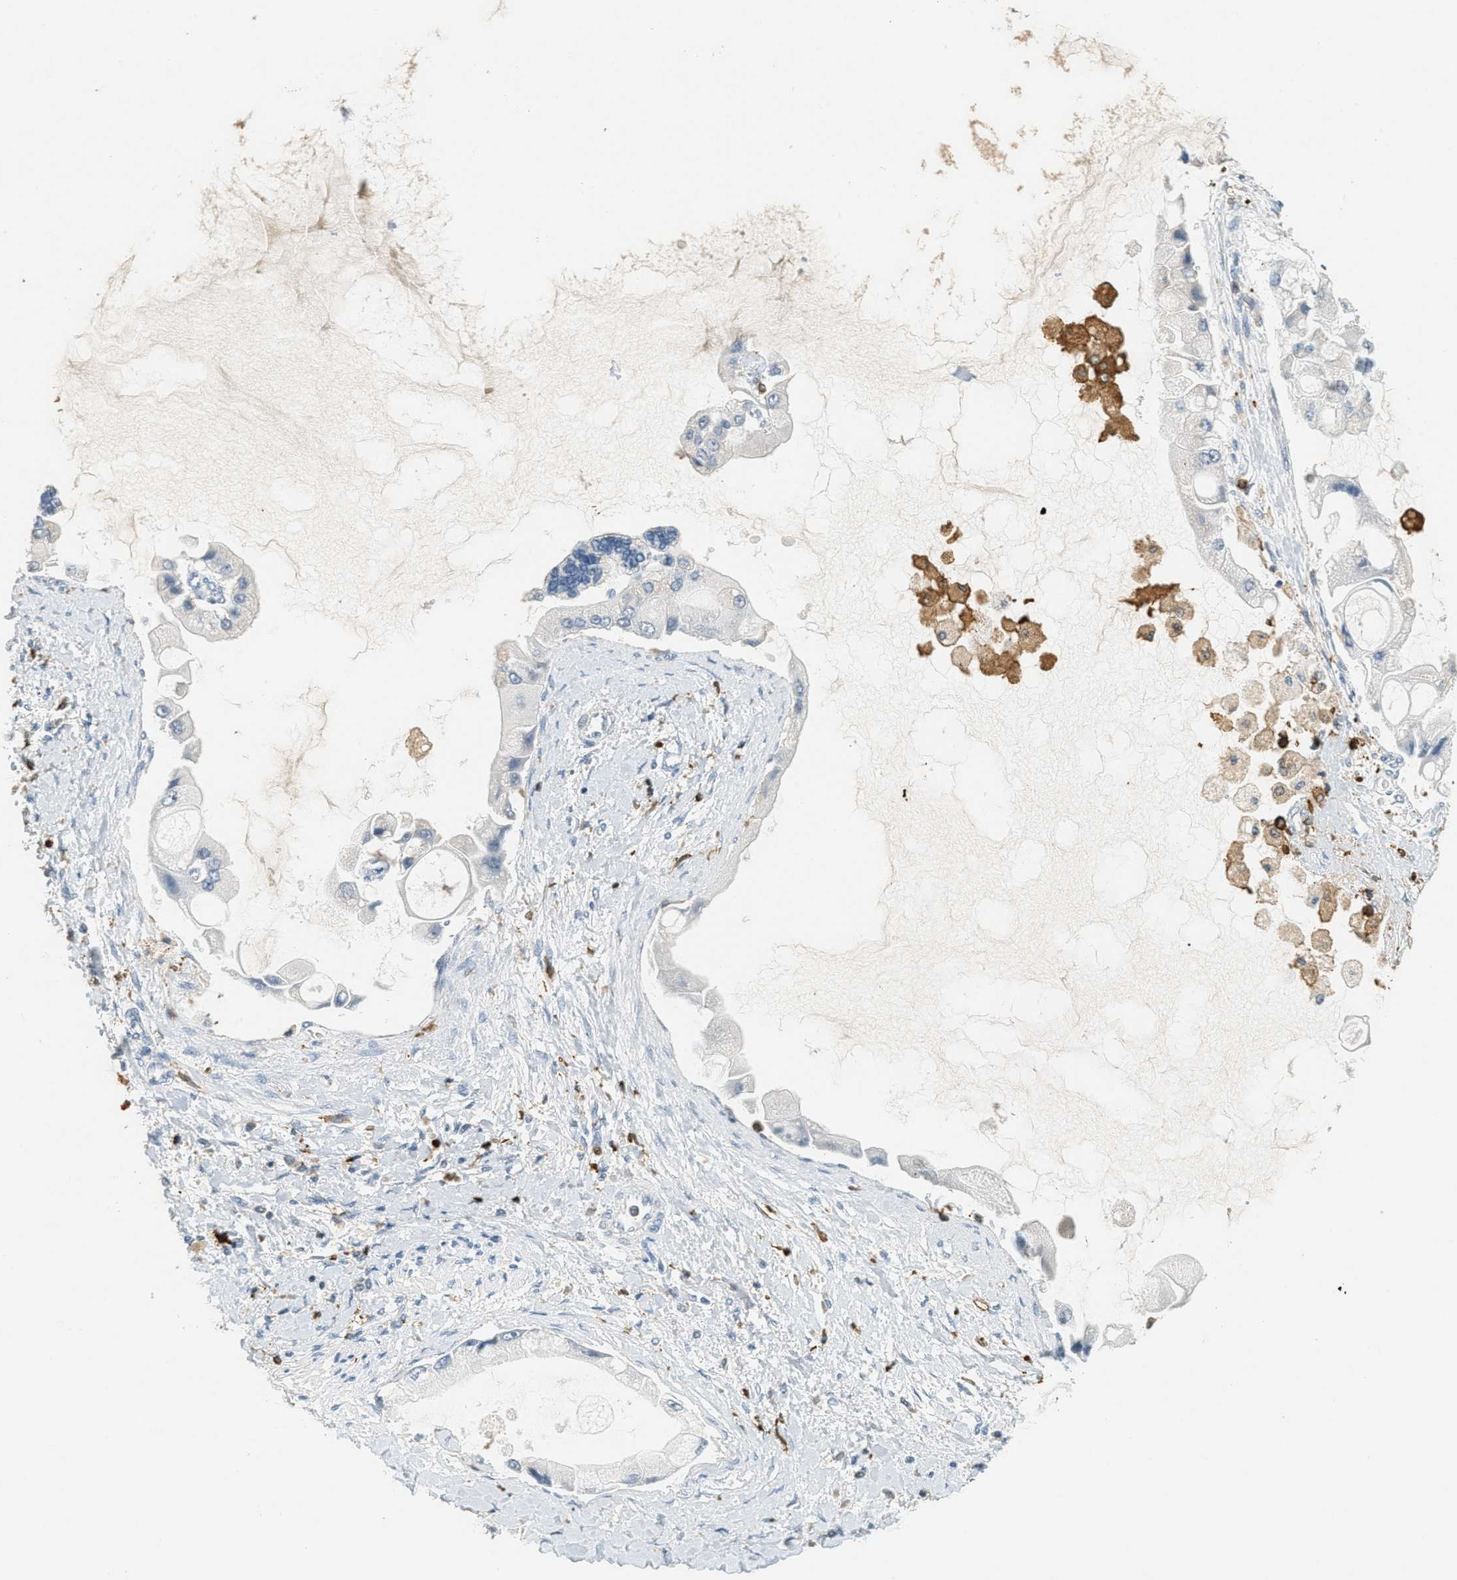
{"staining": {"intensity": "negative", "quantity": "none", "location": "none"}, "tissue": "liver cancer", "cell_type": "Tumor cells", "image_type": "cancer", "snomed": [{"axis": "morphology", "description": "Cholangiocarcinoma"}, {"axis": "topography", "description": "Liver"}], "caption": "DAB immunohistochemical staining of human liver cancer (cholangiocarcinoma) displays no significant positivity in tumor cells.", "gene": "LSP1", "patient": {"sex": "male", "age": 50}}